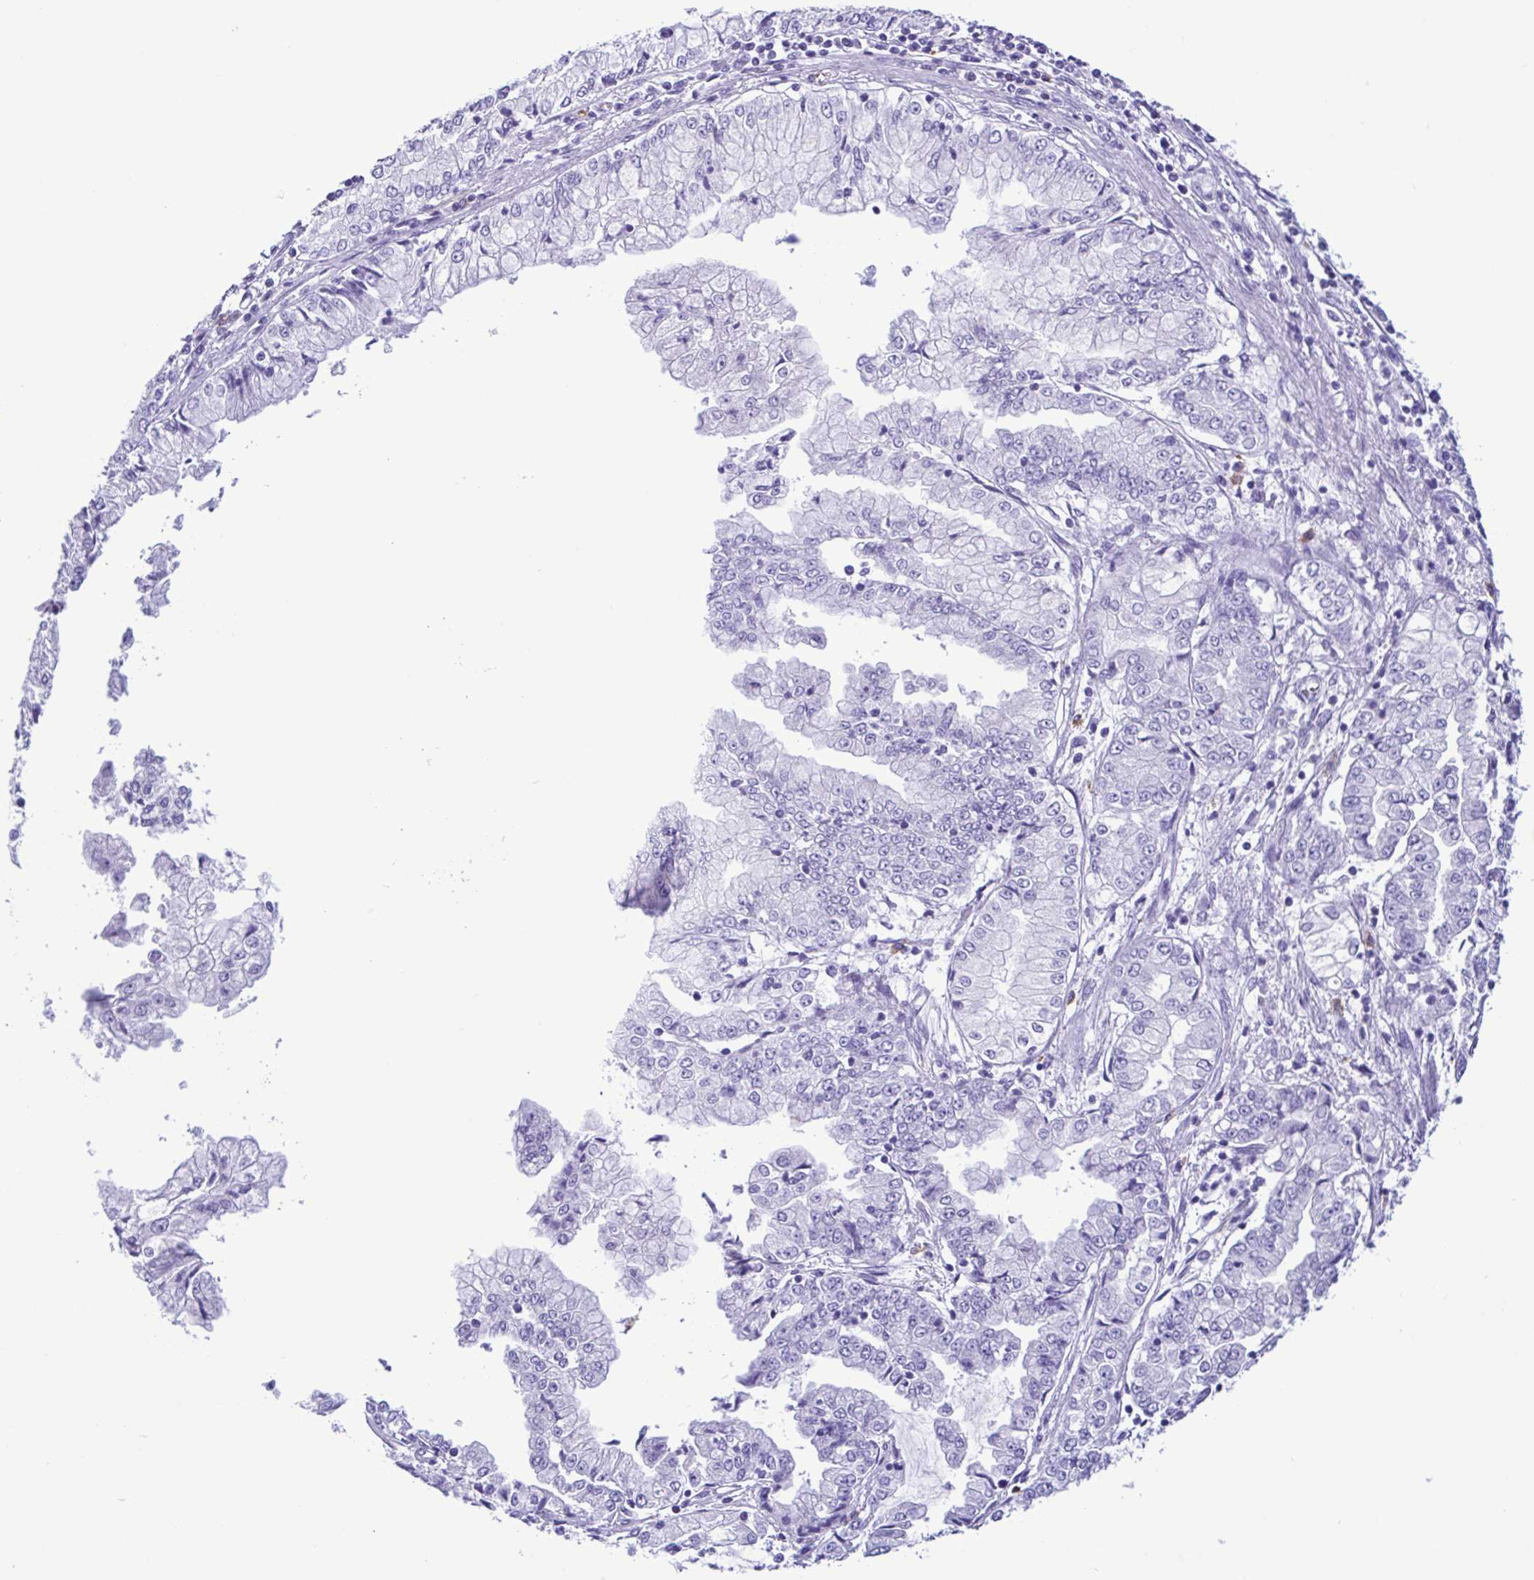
{"staining": {"intensity": "negative", "quantity": "none", "location": "none"}, "tissue": "stomach cancer", "cell_type": "Tumor cells", "image_type": "cancer", "snomed": [{"axis": "morphology", "description": "Adenocarcinoma, NOS"}, {"axis": "topography", "description": "Stomach, upper"}], "caption": "An IHC photomicrograph of stomach adenocarcinoma is shown. There is no staining in tumor cells of stomach adenocarcinoma.", "gene": "SPATA16", "patient": {"sex": "female", "age": 74}}